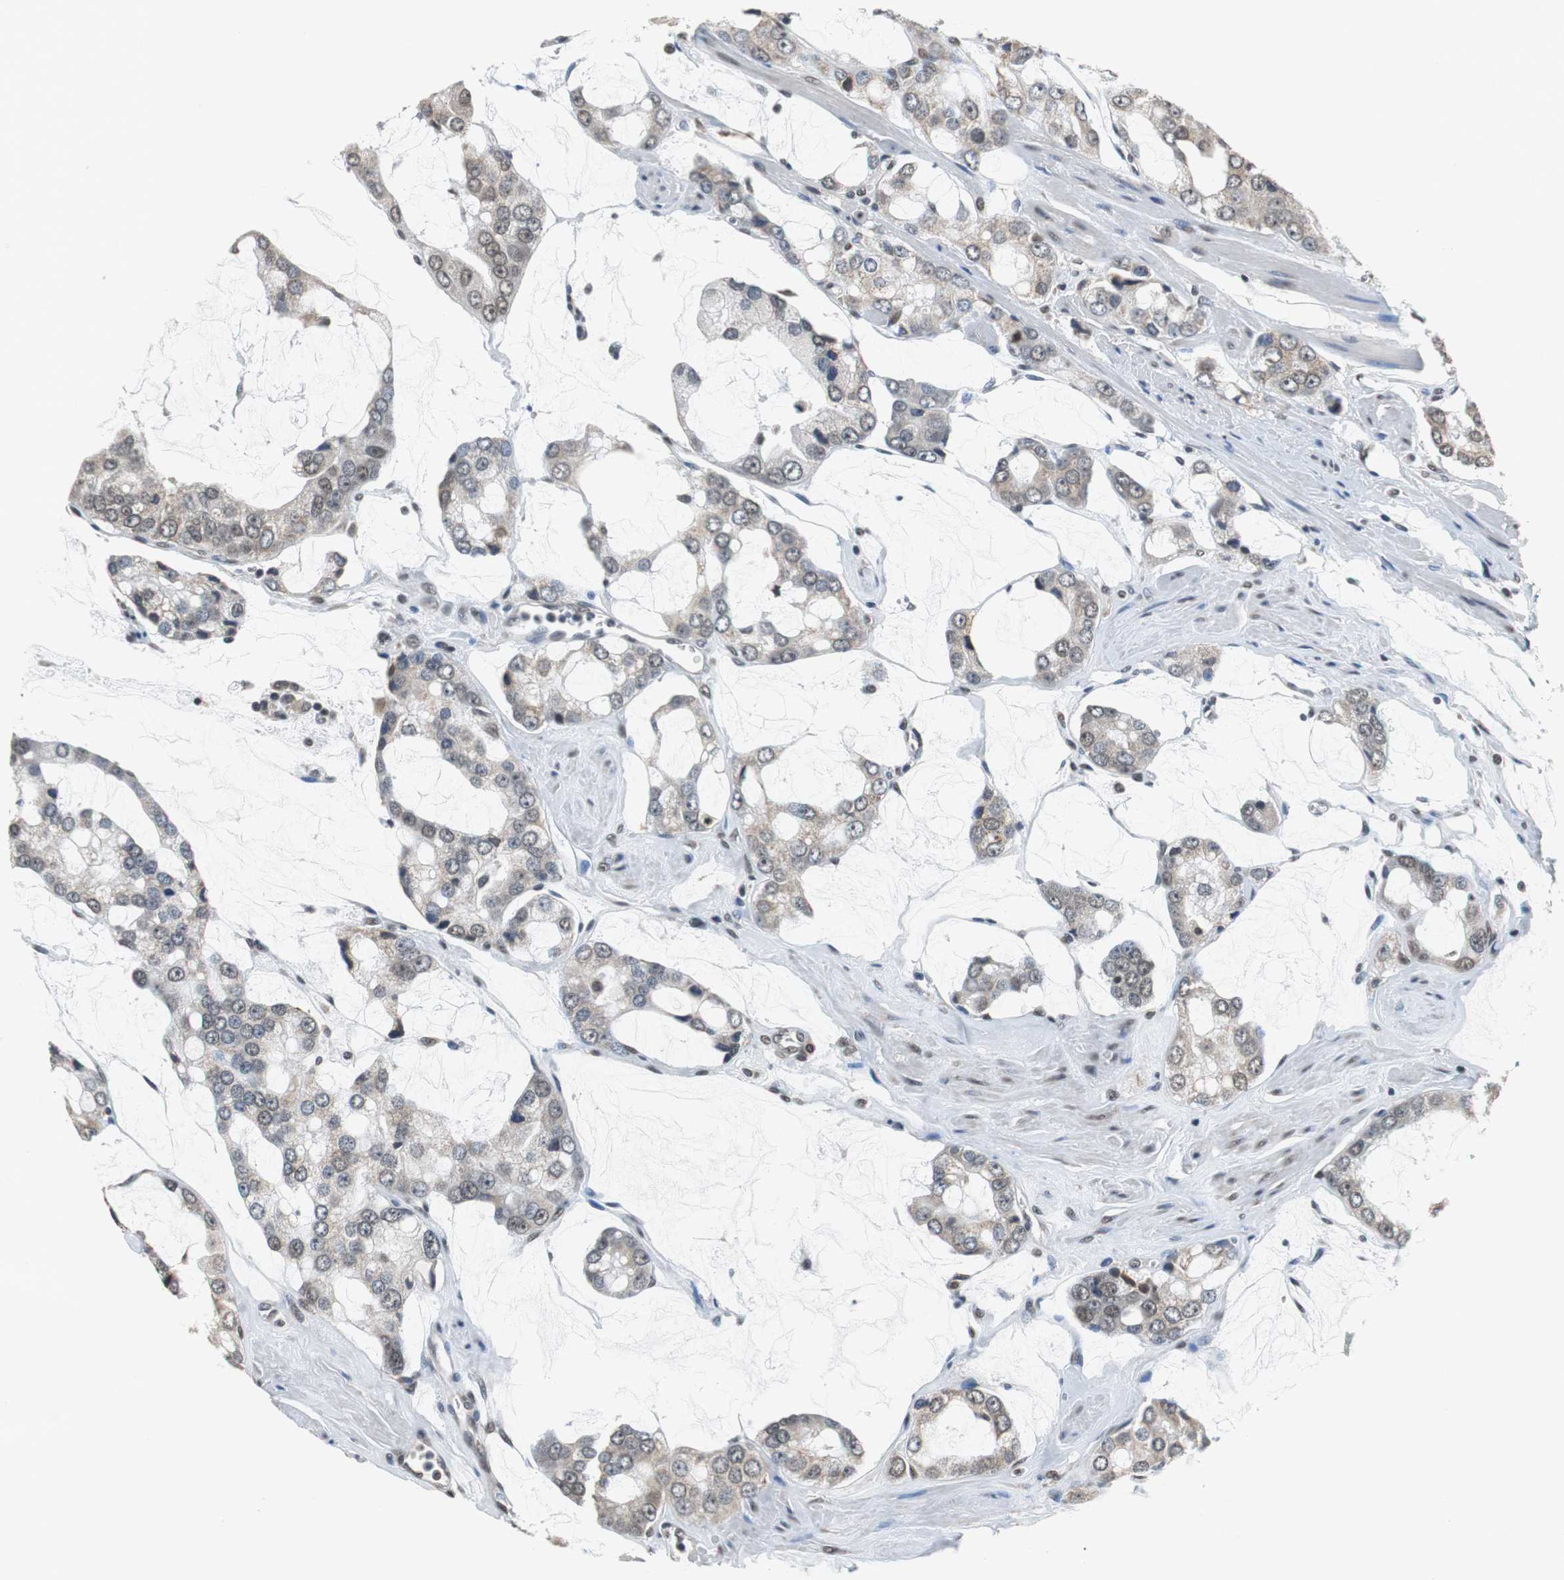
{"staining": {"intensity": "weak", "quantity": "<25%", "location": "cytoplasmic/membranous"}, "tissue": "prostate cancer", "cell_type": "Tumor cells", "image_type": "cancer", "snomed": [{"axis": "morphology", "description": "Adenocarcinoma, High grade"}, {"axis": "topography", "description": "Prostate"}], "caption": "This photomicrograph is of prostate cancer (adenocarcinoma (high-grade)) stained with IHC to label a protein in brown with the nuclei are counter-stained blue. There is no positivity in tumor cells.", "gene": "REST", "patient": {"sex": "male", "age": 67}}